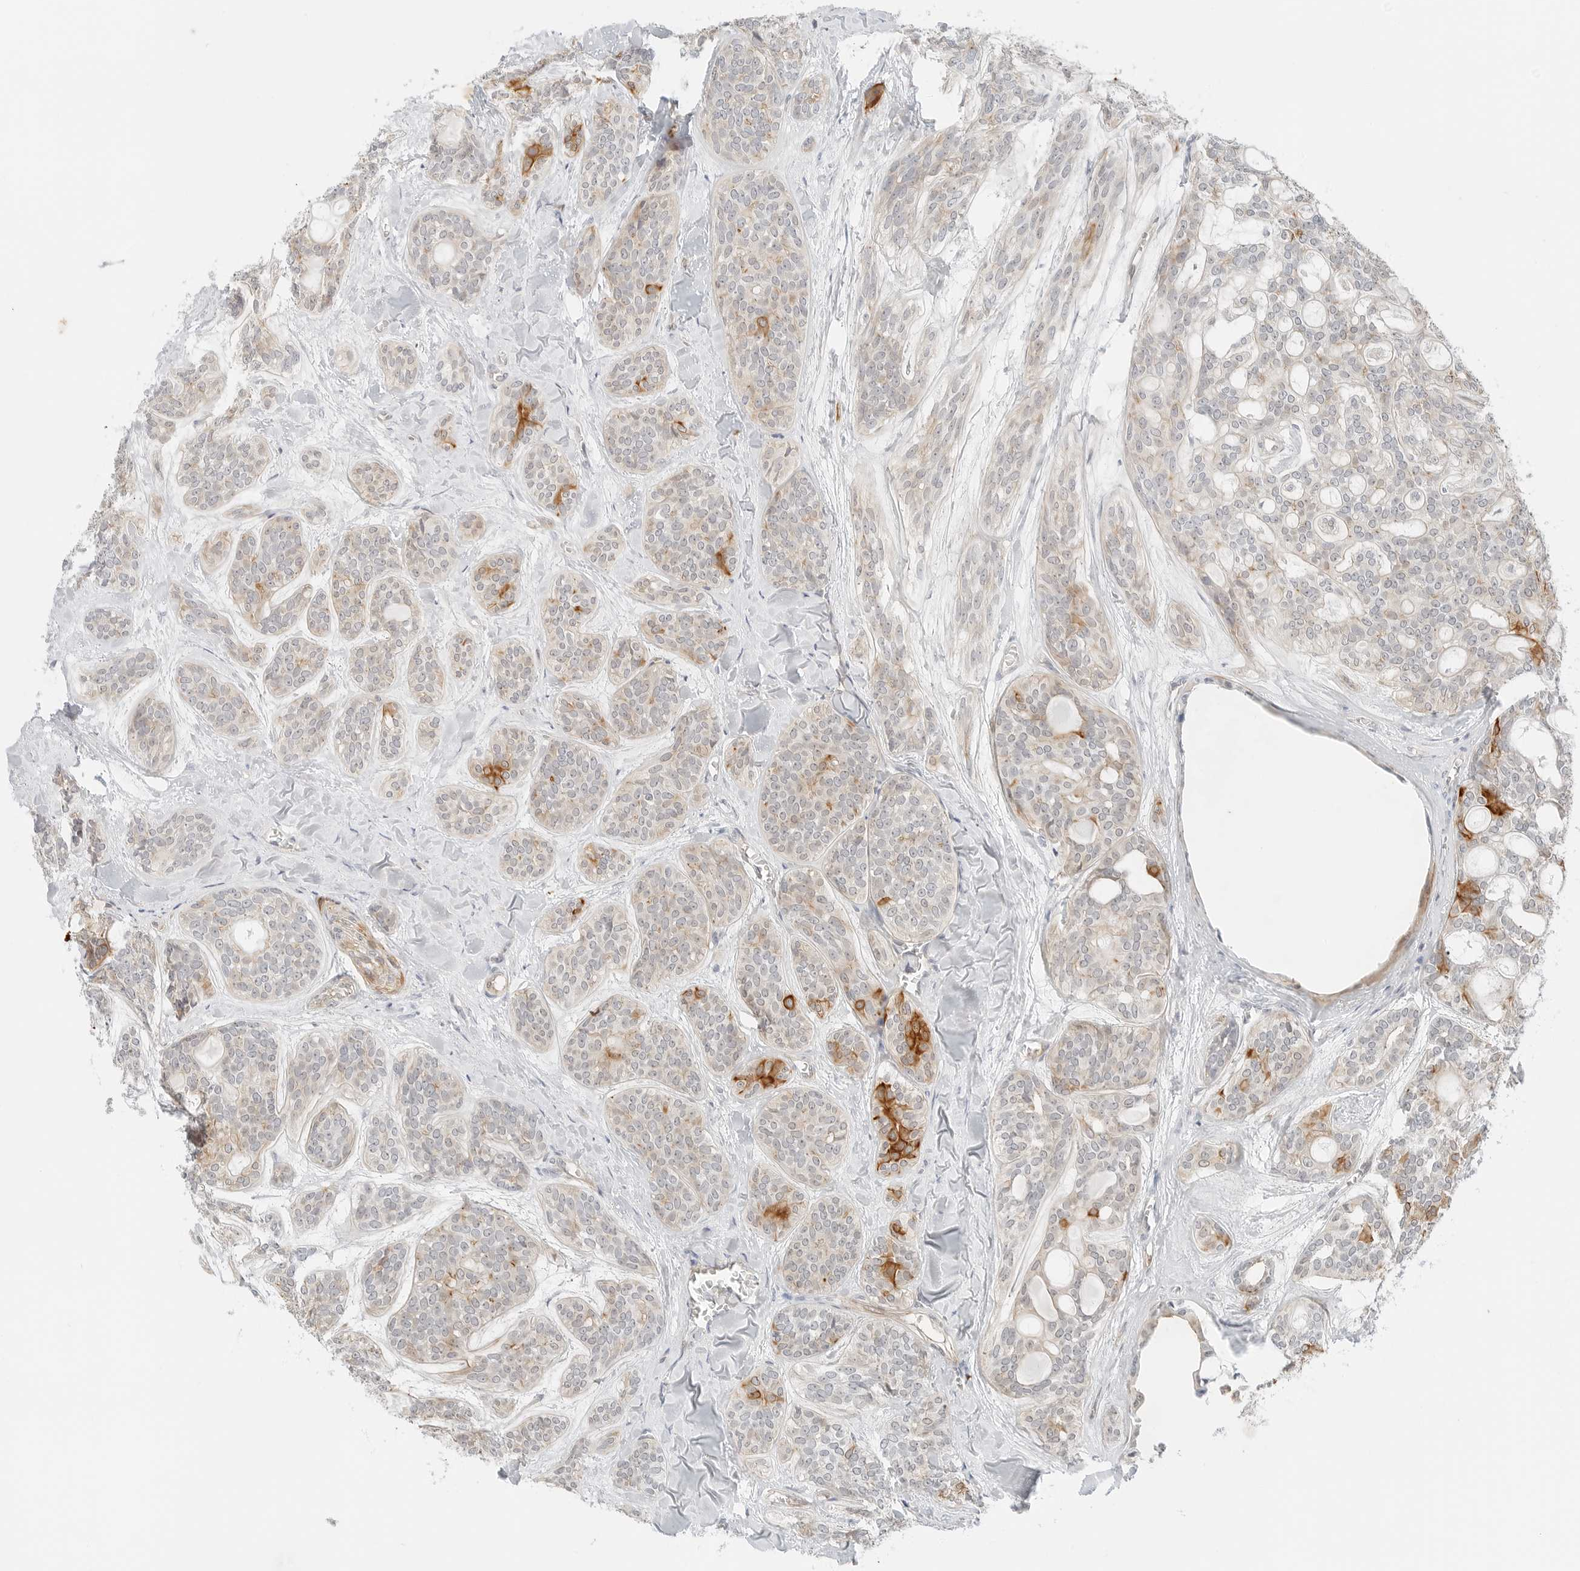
{"staining": {"intensity": "moderate", "quantity": "<25%", "location": "cytoplasmic/membranous"}, "tissue": "head and neck cancer", "cell_type": "Tumor cells", "image_type": "cancer", "snomed": [{"axis": "morphology", "description": "Adenocarcinoma, NOS"}, {"axis": "topography", "description": "Head-Neck"}], "caption": "This histopathology image exhibits immunohistochemistry (IHC) staining of human head and neck adenocarcinoma, with low moderate cytoplasmic/membranous expression in about <25% of tumor cells.", "gene": "IQCC", "patient": {"sex": "male", "age": 66}}